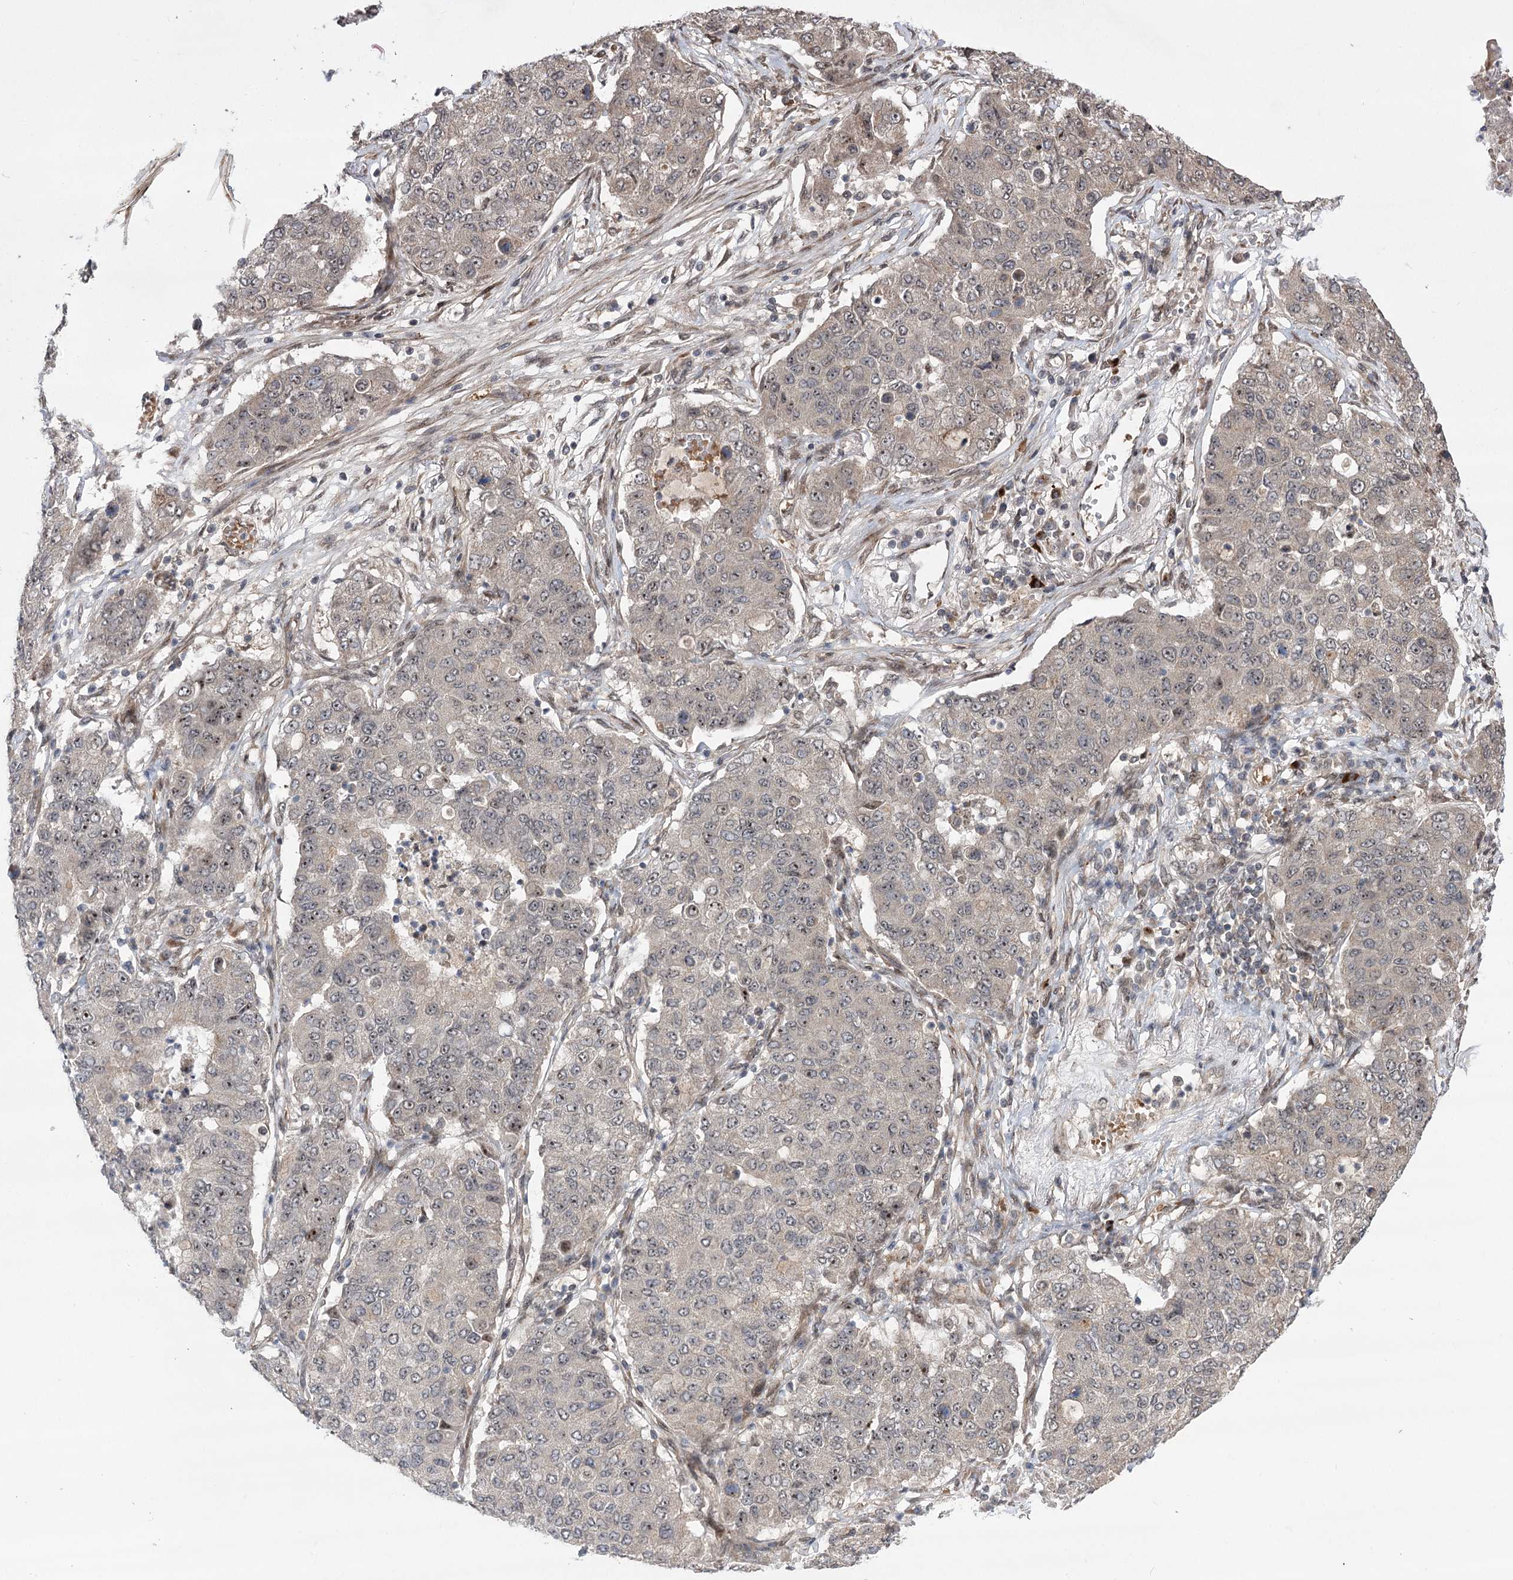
{"staining": {"intensity": "negative", "quantity": "none", "location": "none"}, "tissue": "lung cancer", "cell_type": "Tumor cells", "image_type": "cancer", "snomed": [{"axis": "morphology", "description": "Squamous cell carcinoma, NOS"}, {"axis": "topography", "description": "Lung"}], "caption": "A photomicrograph of human lung cancer (squamous cell carcinoma) is negative for staining in tumor cells.", "gene": "TENM2", "patient": {"sex": "male", "age": 74}}